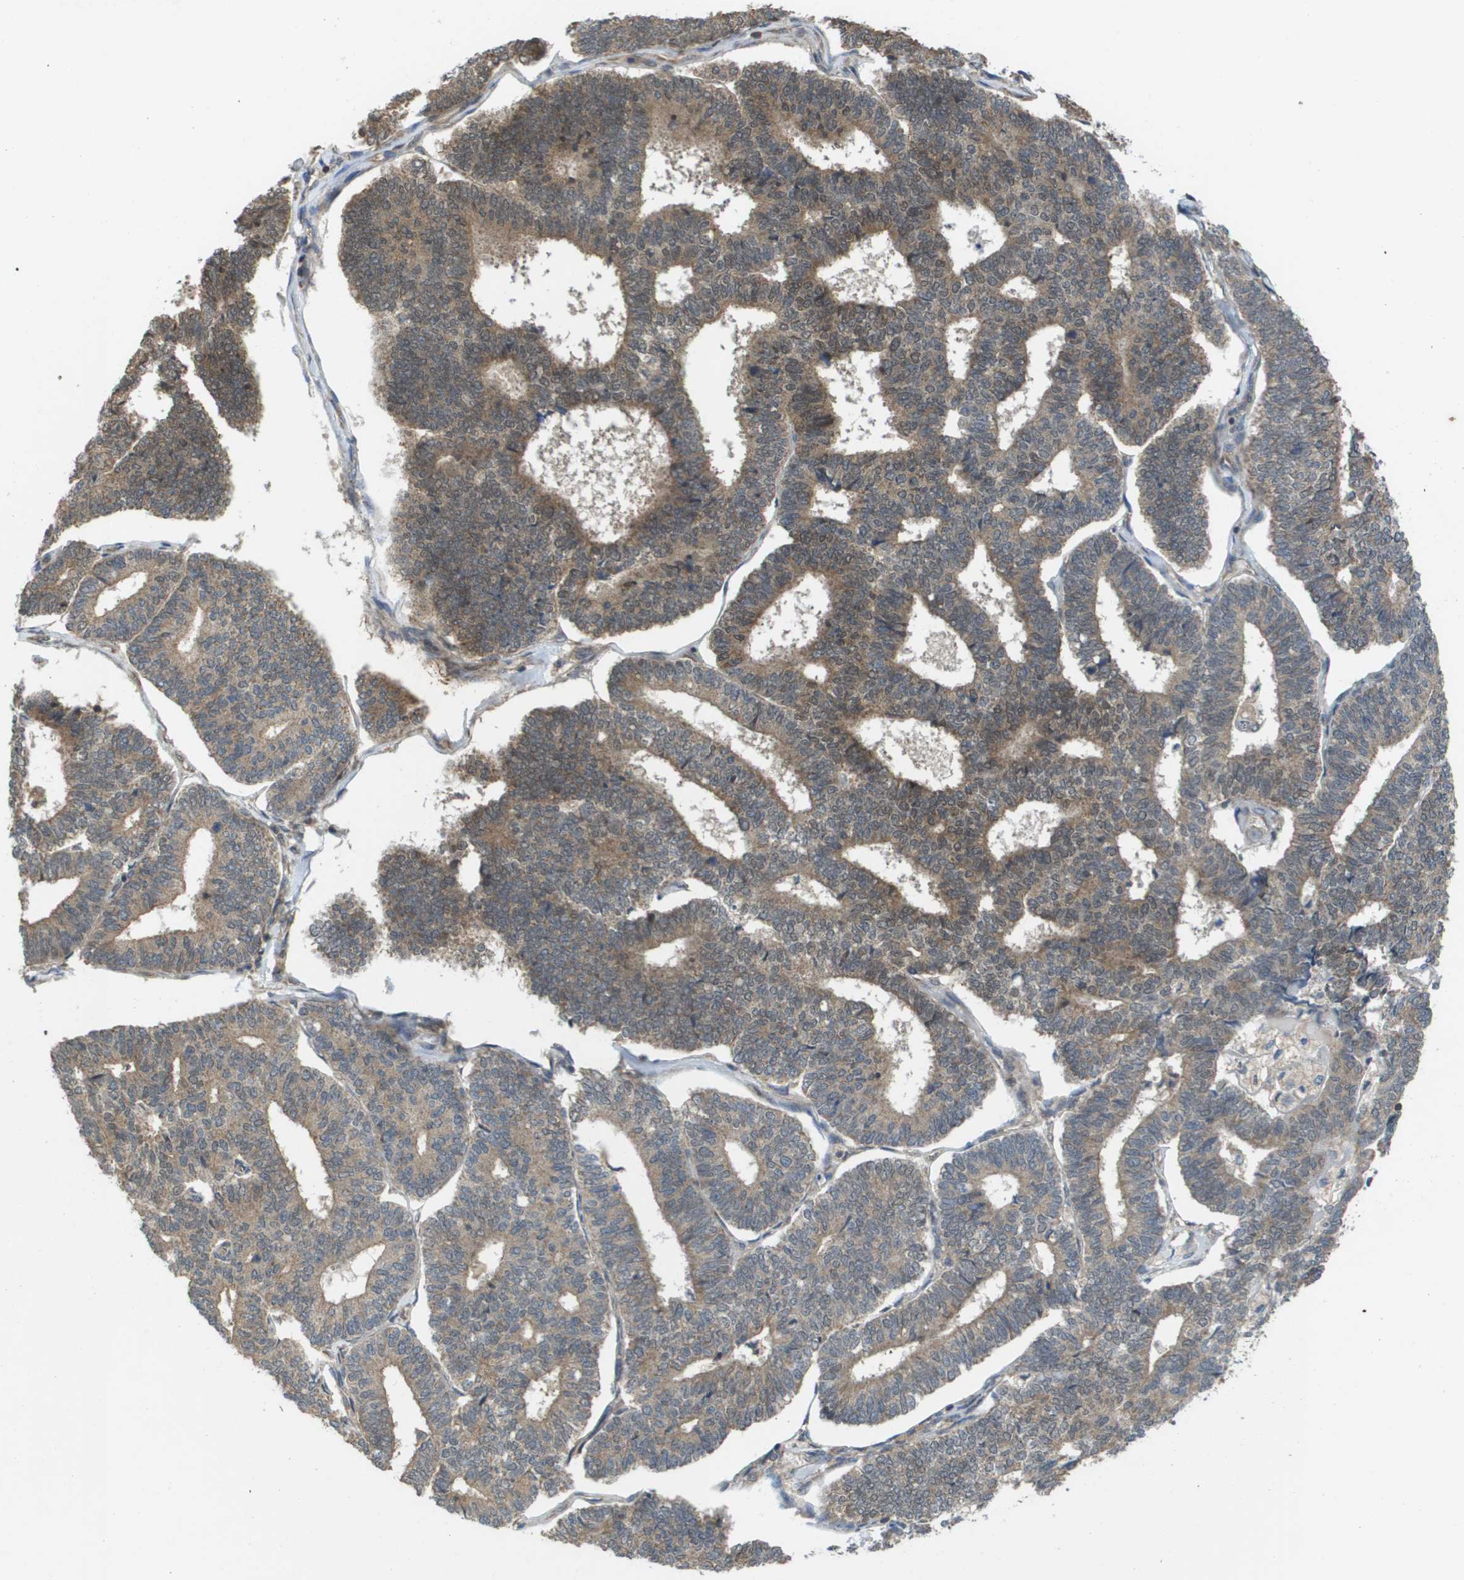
{"staining": {"intensity": "moderate", "quantity": ">75%", "location": "cytoplasmic/membranous"}, "tissue": "endometrial cancer", "cell_type": "Tumor cells", "image_type": "cancer", "snomed": [{"axis": "morphology", "description": "Adenocarcinoma, NOS"}, {"axis": "topography", "description": "Endometrium"}], "caption": "The immunohistochemical stain highlights moderate cytoplasmic/membranous expression in tumor cells of endometrial cancer (adenocarcinoma) tissue.", "gene": "RBM38", "patient": {"sex": "female", "age": 70}}